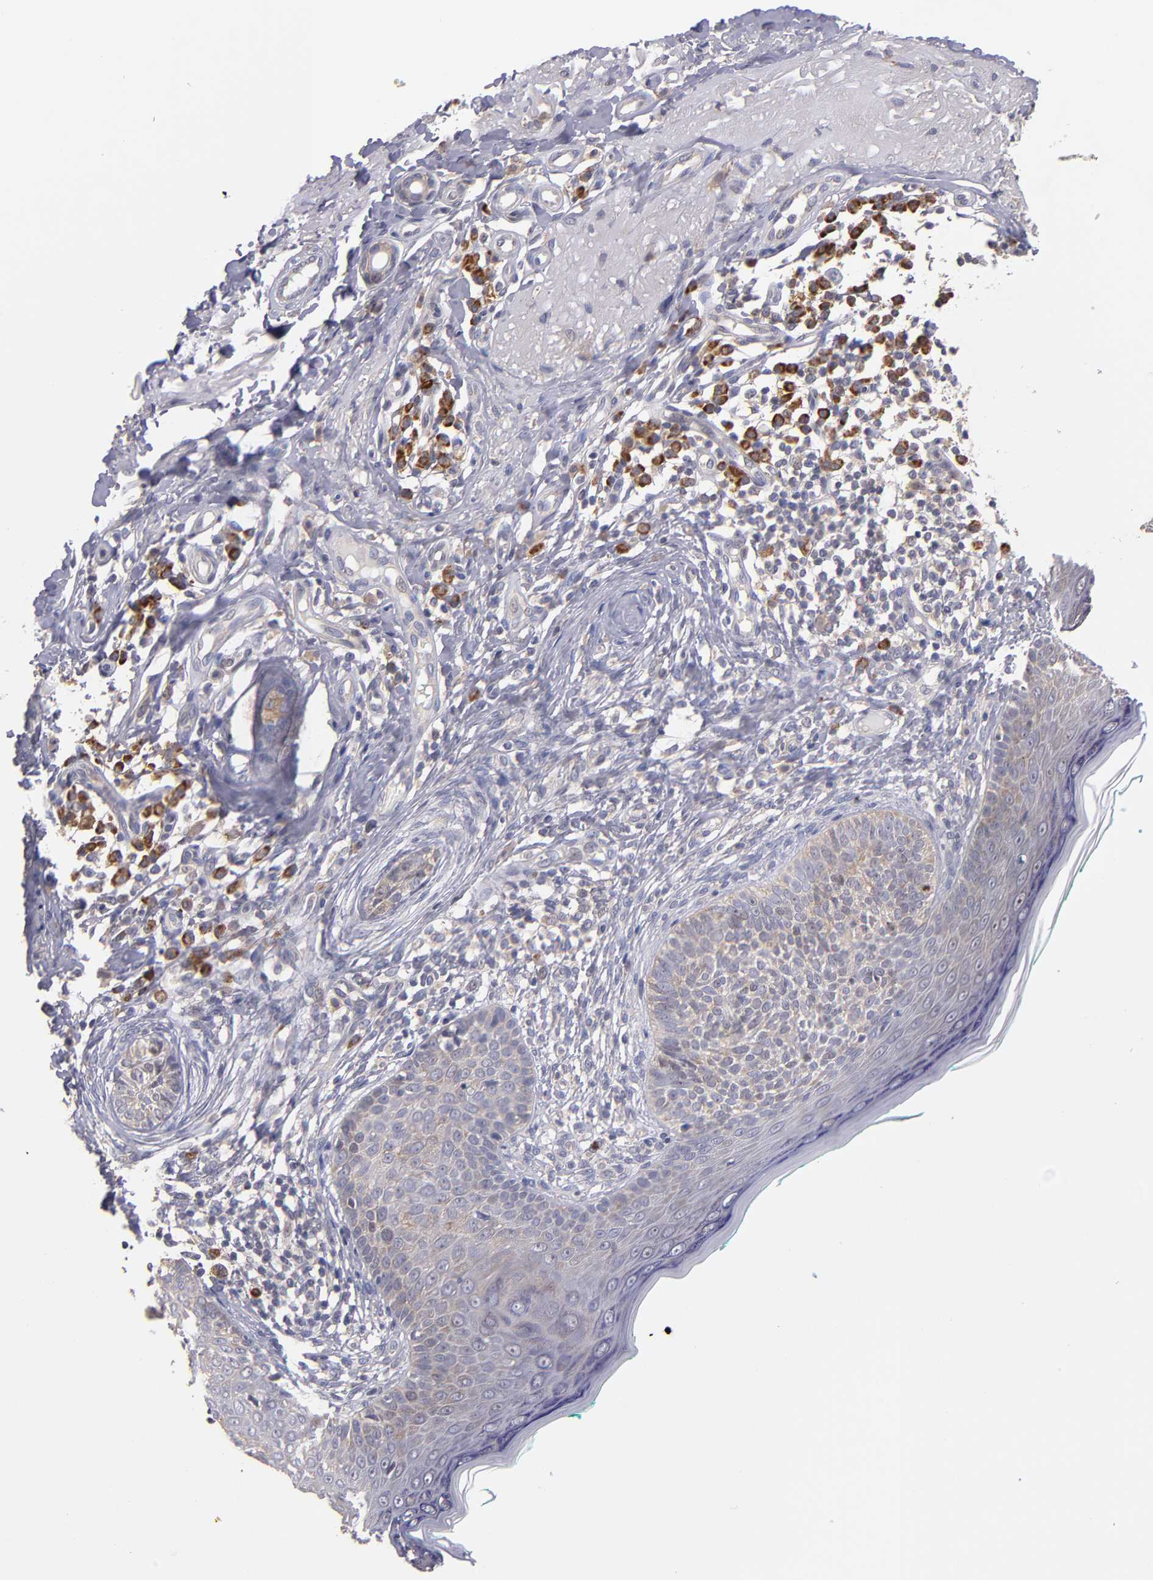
{"staining": {"intensity": "weak", "quantity": "25%-75%", "location": "cytoplasmic/membranous"}, "tissue": "skin cancer", "cell_type": "Tumor cells", "image_type": "cancer", "snomed": [{"axis": "morphology", "description": "Normal tissue, NOS"}, {"axis": "morphology", "description": "Basal cell carcinoma"}, {"axis": "topography", "description": "Skin"}], "caption": "Immunohistochemistry (IHC) histopathology image of neoplastic tissue: human basal cell carcinoma (skin) stained using immunohistochemistry (IHC) displays low levels of weak protein expression localized specifically in the cytoplasmic/membranous of tumor cells, appearing as a cytoplasmic/membranous brown color.", "gene": "EIF3L", "patient": {"sex": "male", "age": 76}}